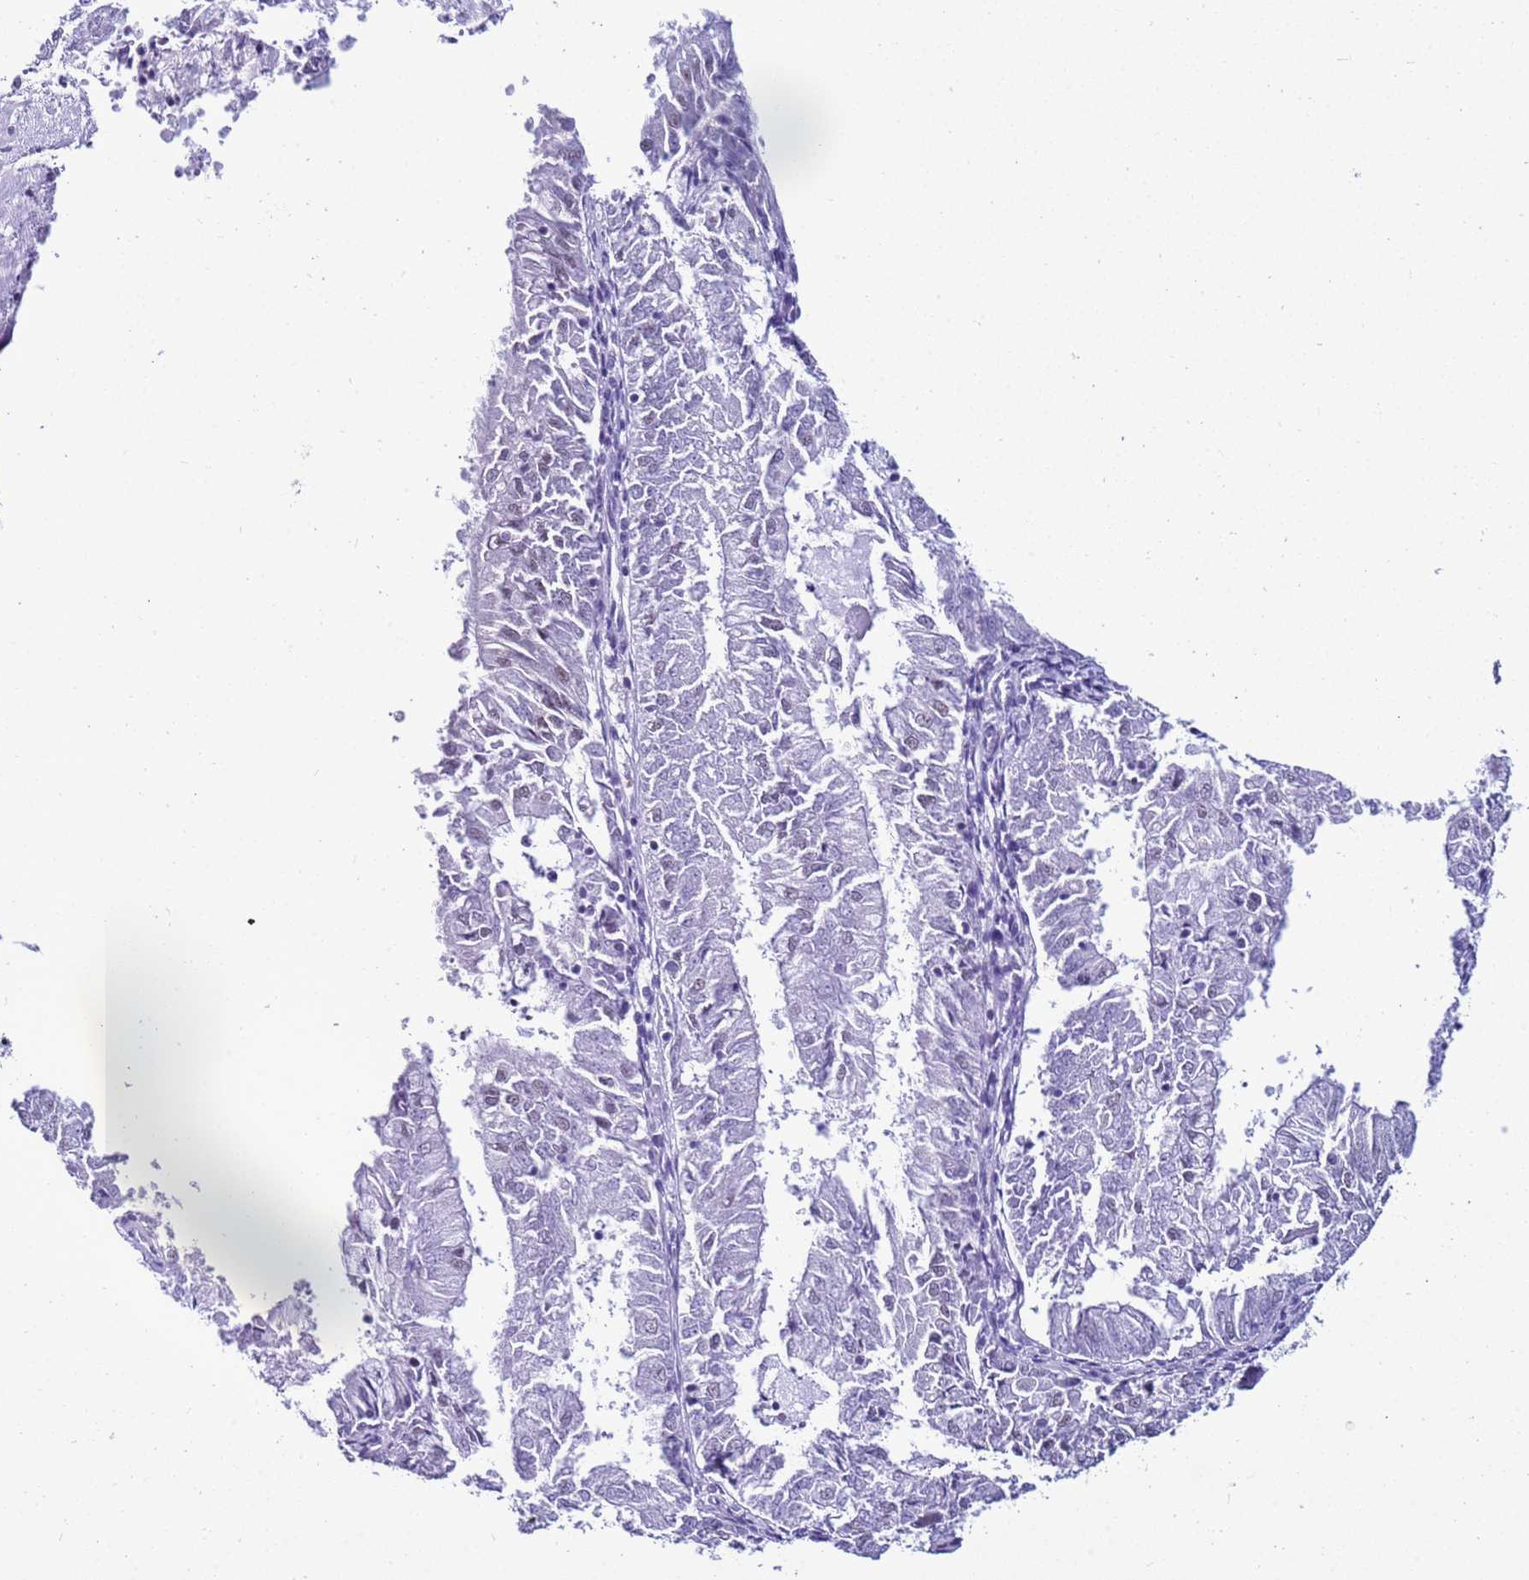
{"staining": {"intensity": "negative", "quantity": "none", "location": "none"}, "tissue": "endometrial cancer", "cell_type": "Tumor cells", "image_type": "cancer", "snomed": [{"axis": "morphology", "description": "Adenocarcinoma, NOS"}, {"axis": "topography", "description": "Endometrium"}], "caption": "DAB immunohistochemical staining of human endometrial adenocarcinoma displays no significant staining in tumor cells.", "gene": "DHX15", "patient": {"sex": "female", "age": 57}}